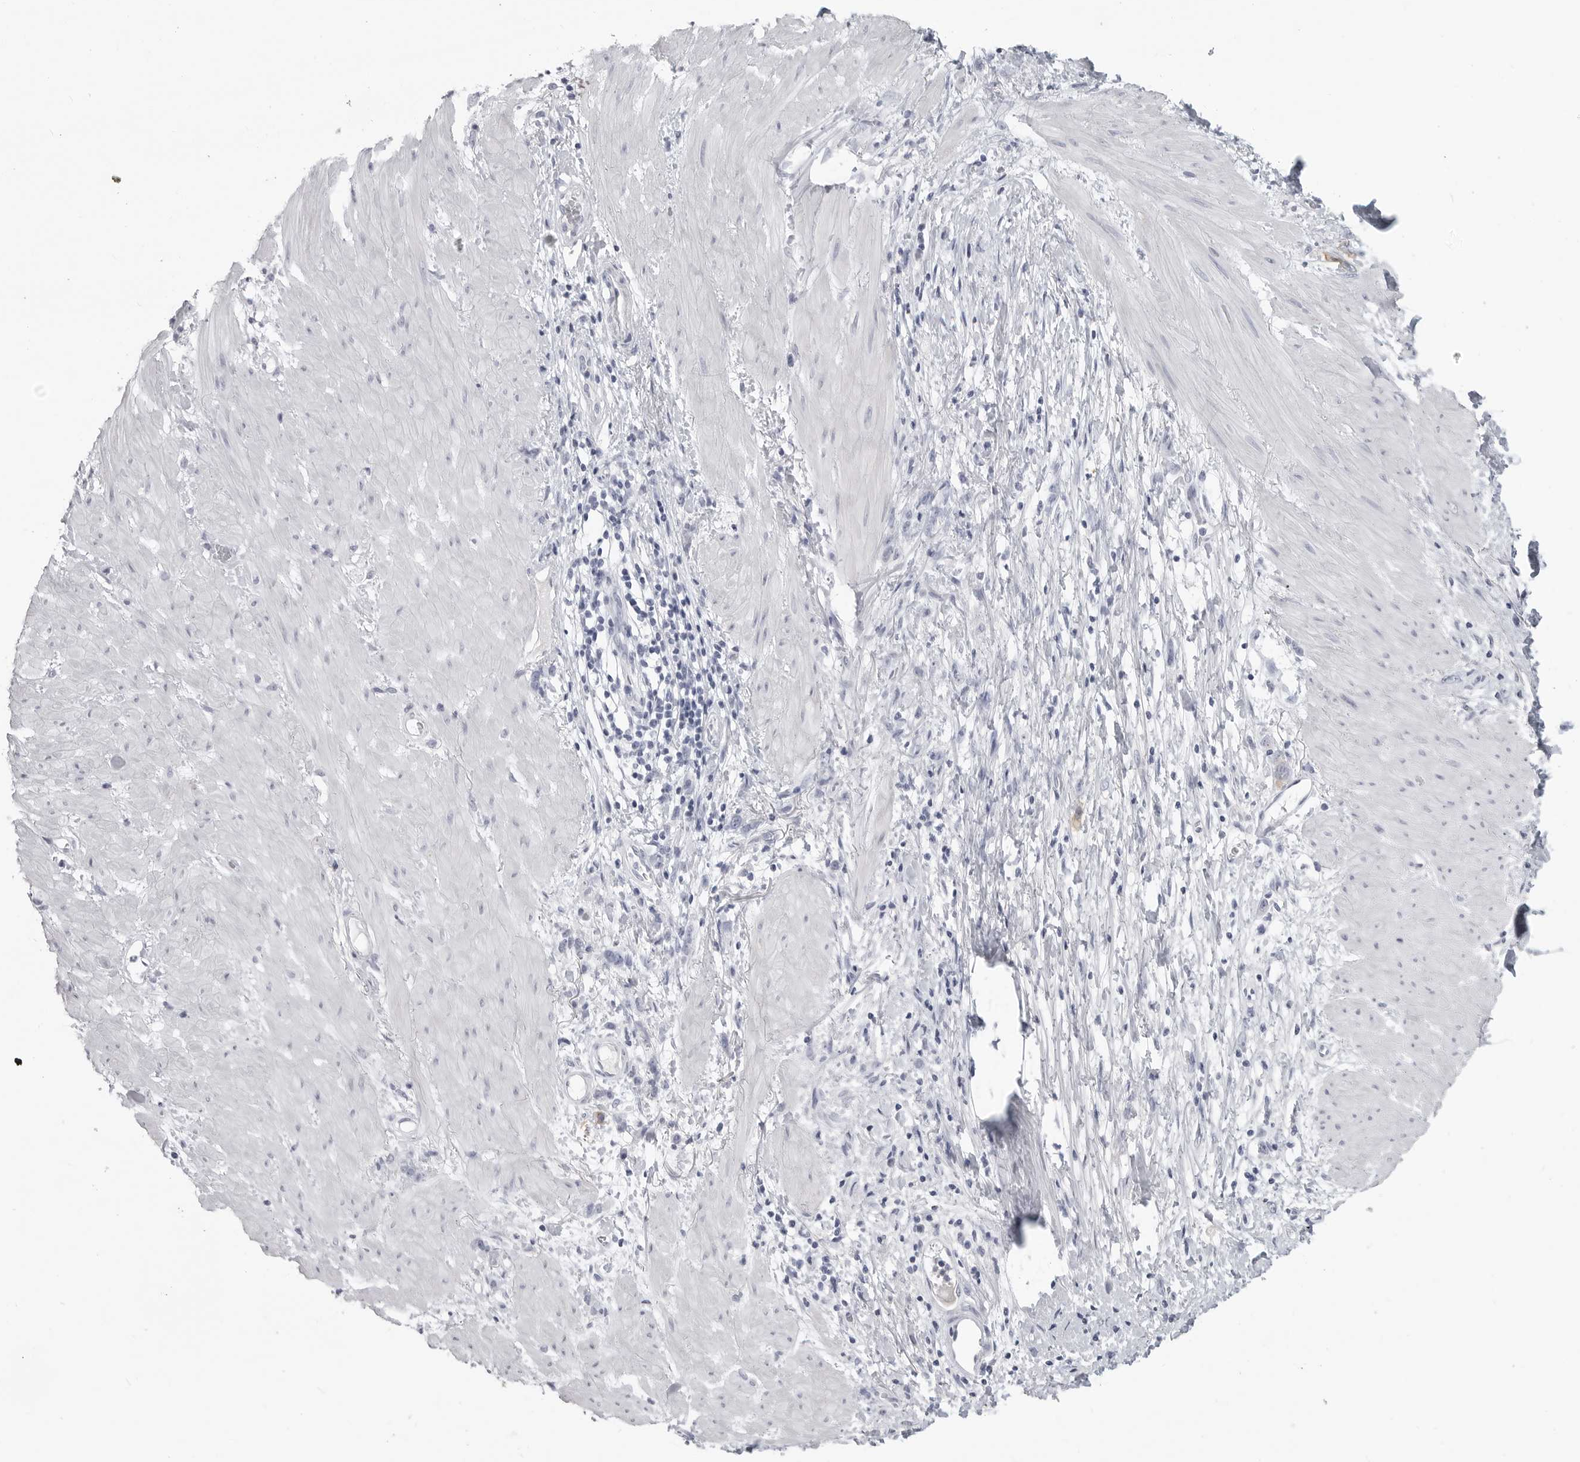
{"staining": {"intensity": "negative", "quantity": "none", "location": "none"}, "tissue": "stomach cancer", "cell_type": "Tumor cells", "image_type": "cancer", "snomed": [{"axis": "morphology", "description": "Adenocarcinoma, NOS"}, {"axis": "topography", "description": "Stomach"}], "caption": "Tumor cells show no significant protein expression in stomach cancer (adenocarcinoma). (Immunohistochemistry, brightfield microscopy, high magnification).", "gene": "LY6D", "patient": {"sex": "female", "age": 76}}